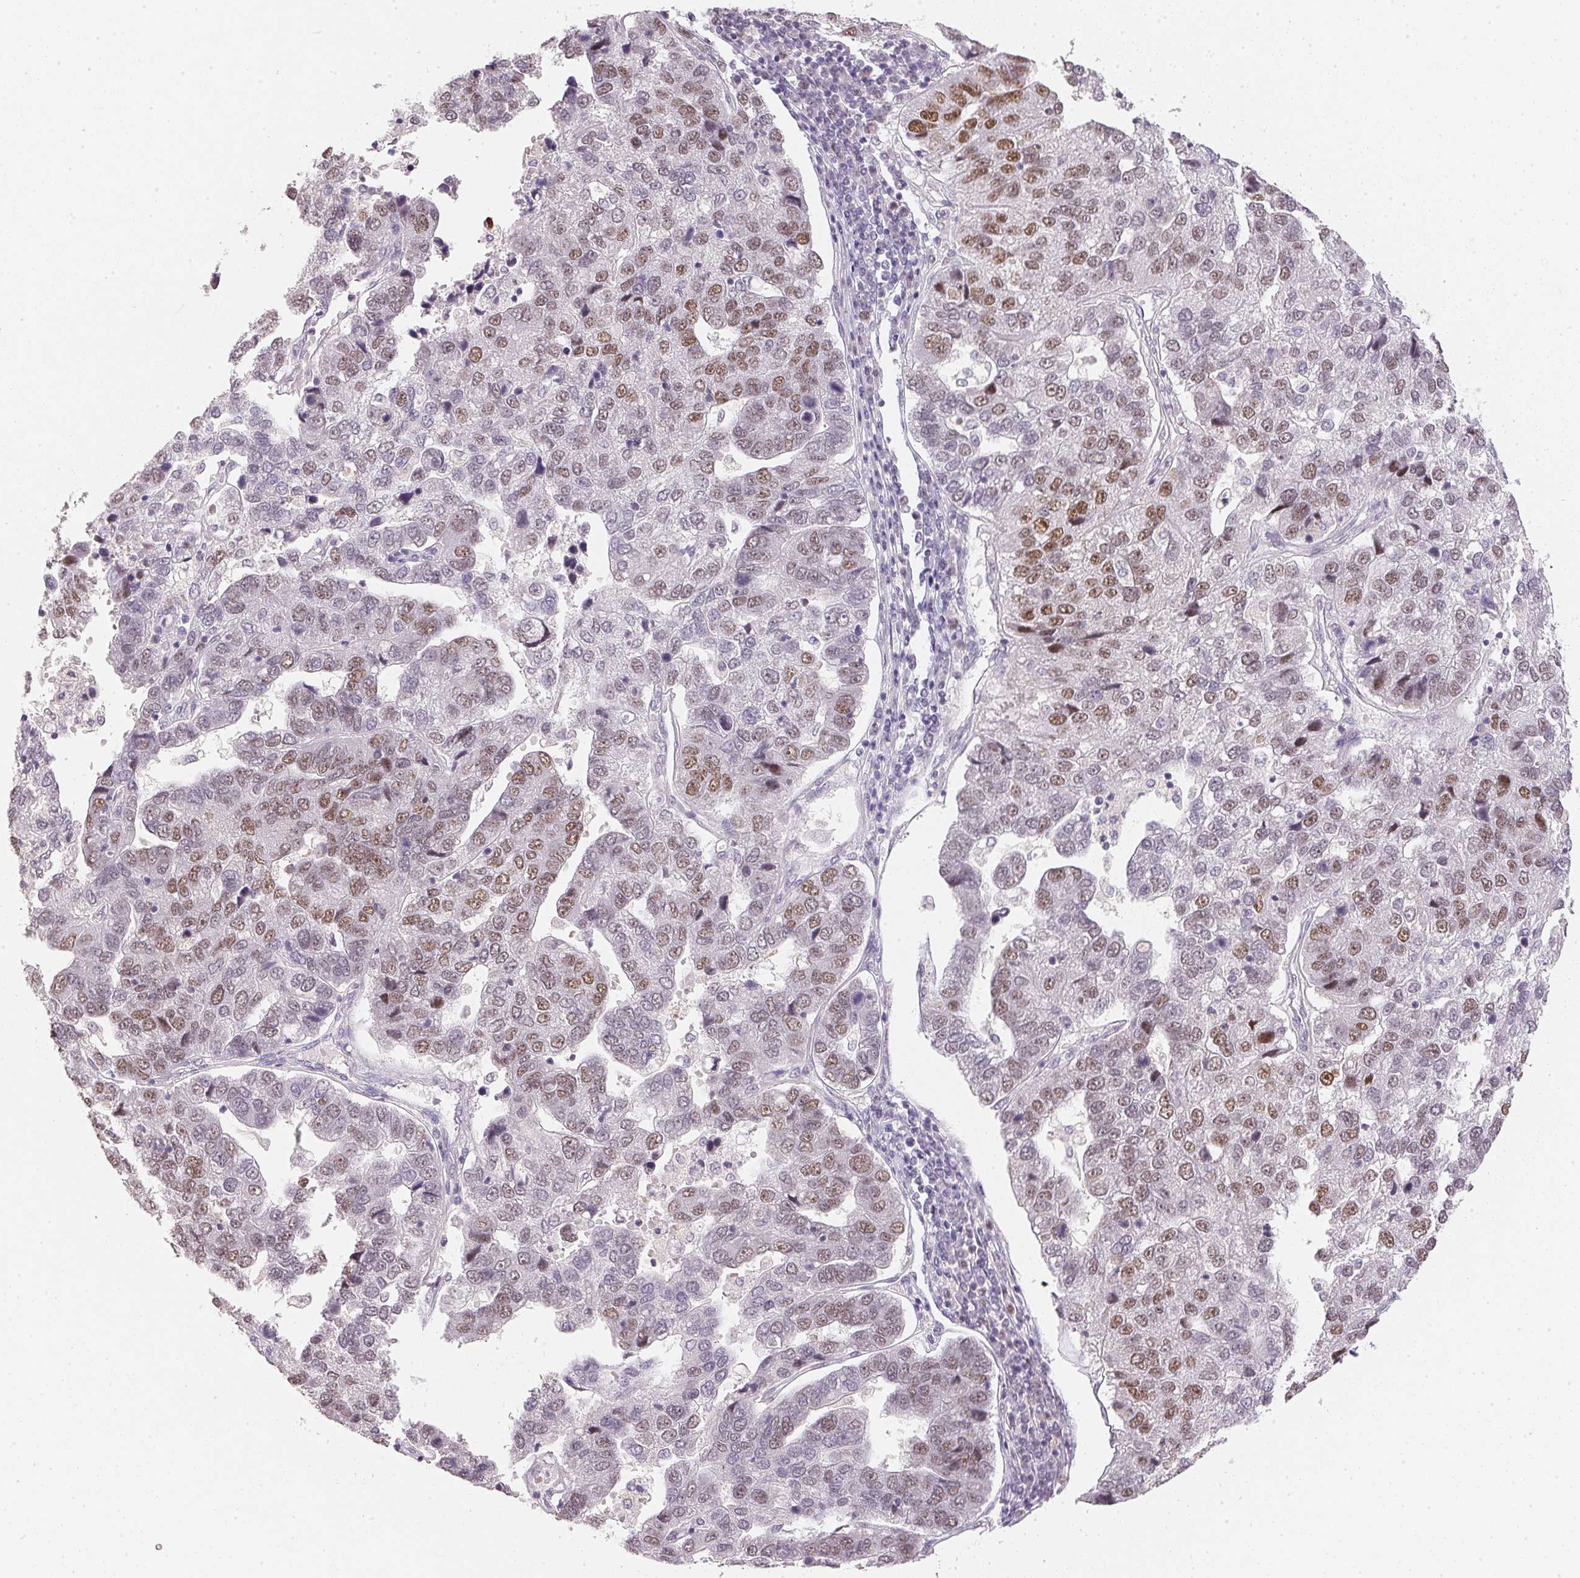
{"staining": {"intensity": "moderate", "quantity": "25%-75%", "location": "nuclear"}, "tissue": "pancreatic cancer", "cell_type": "Tumor cells", "image_type": "cancer", "snomed": [{"axis": "morphology", "description": "Adenocarcinoma, NOS"}, {"axis": "topography", "description": "Pancreas"}], "caption": "Brown immunohistochemical staining in human pancreatic cancer displays moderate nuclear positivity in about 25%-75% of tumor cells.", "gene": "POLR3G", "patient": {"sex": "female", "age": 61}}